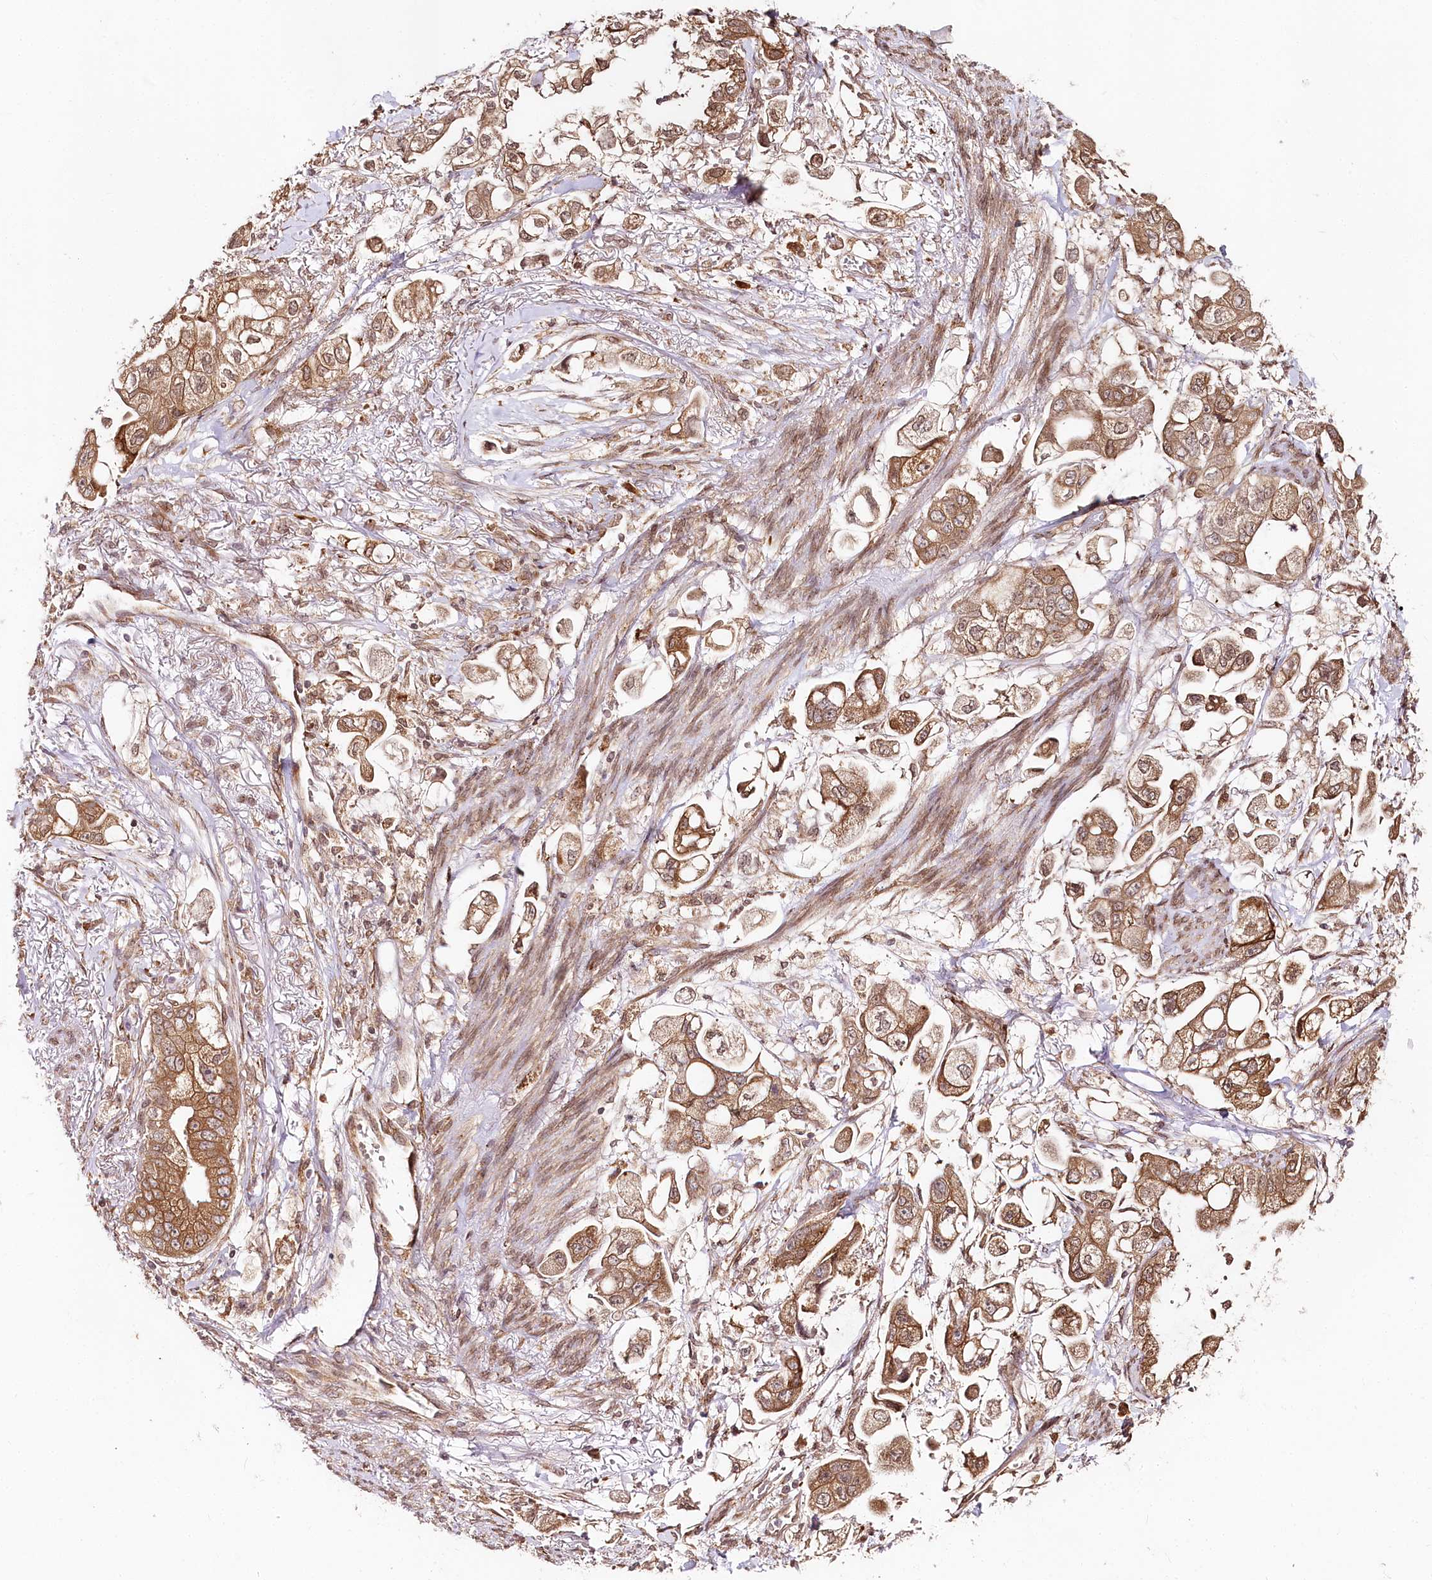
{"staining": {"intensity": "moderate", "quantity": ">75%", "location": "cytoplasmic/membranous"}, "tissue": "stomach cancer", "cell_type": "Tumor cells", "image_type": "cancer", "snomed": [{"axis": "morphology", "description": "Adenocarcinoma, NOS"}, {"axis": "topography", "description": "Stomach"}], "caption": "Immunohistochemical staining of stomach adenocarcinoma shows medium levels of moderate cytoplasmic/membranous positivity in approximately >75% of tumor cells. Immunohistochemistry stains the protein in brown and the nuclei are stained blue.", "gene": "ENSG00000144785", "patient": {"sex": "male", "age": 62}}